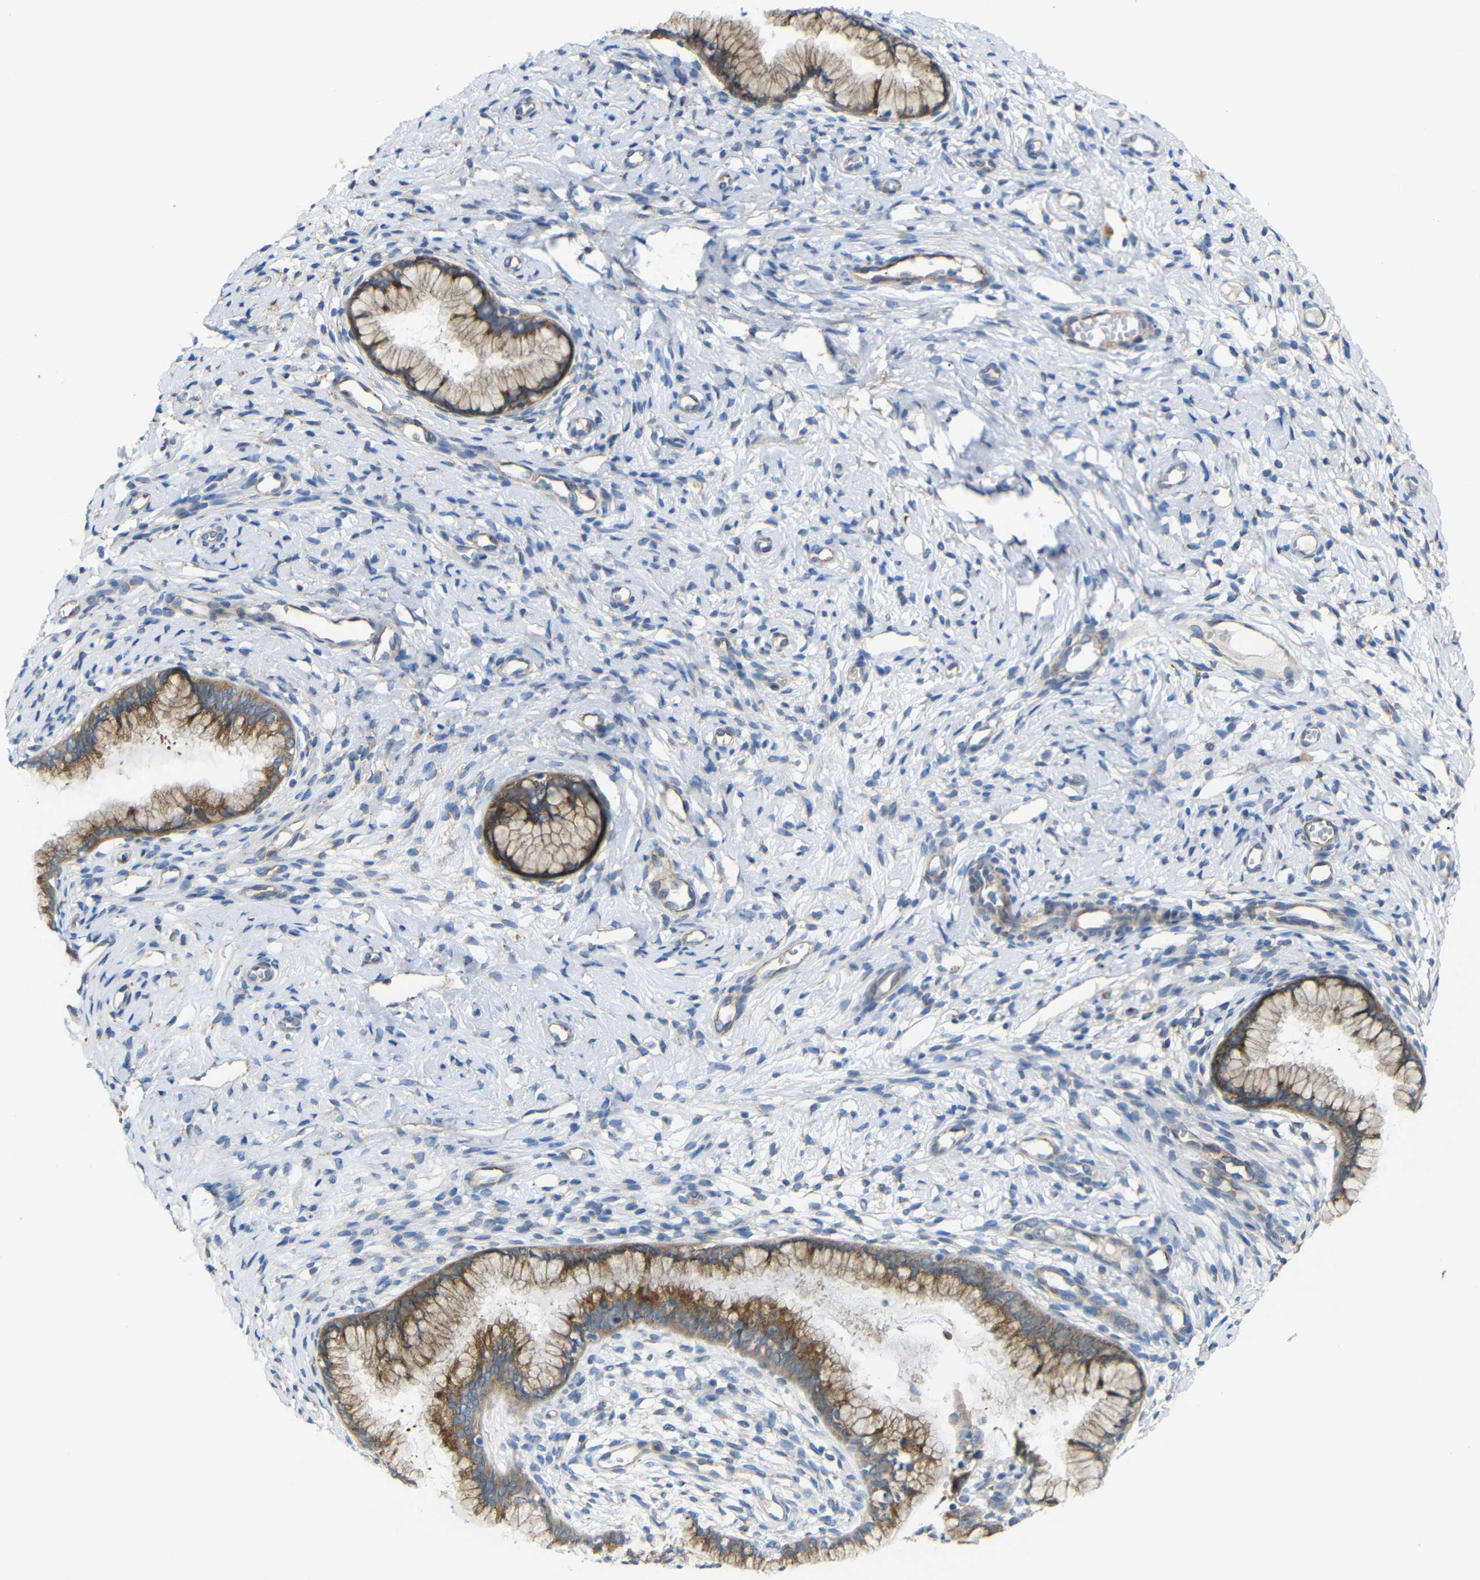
{"staining": {"intensity": "moderate", "quantity": ">75%", "location": "cytoplasmic/membranous"}, "tissue": "cervix", "cell_type": "Glandular cells", "image_type": "normal", "snomed": [{"axis": "morphology", "description": "Normal tissue, NOS"}, {"axis": "topography", "description": "Cervix"}], "caption": "About >75% of glandular cells in benign cervix demonstrate moderate cytoplasmic/membranous protein positivity as visualized by brown immunohistochemical staining.", "gene": "SYPL1", "patient": {"sex": "female", "age": 65}}